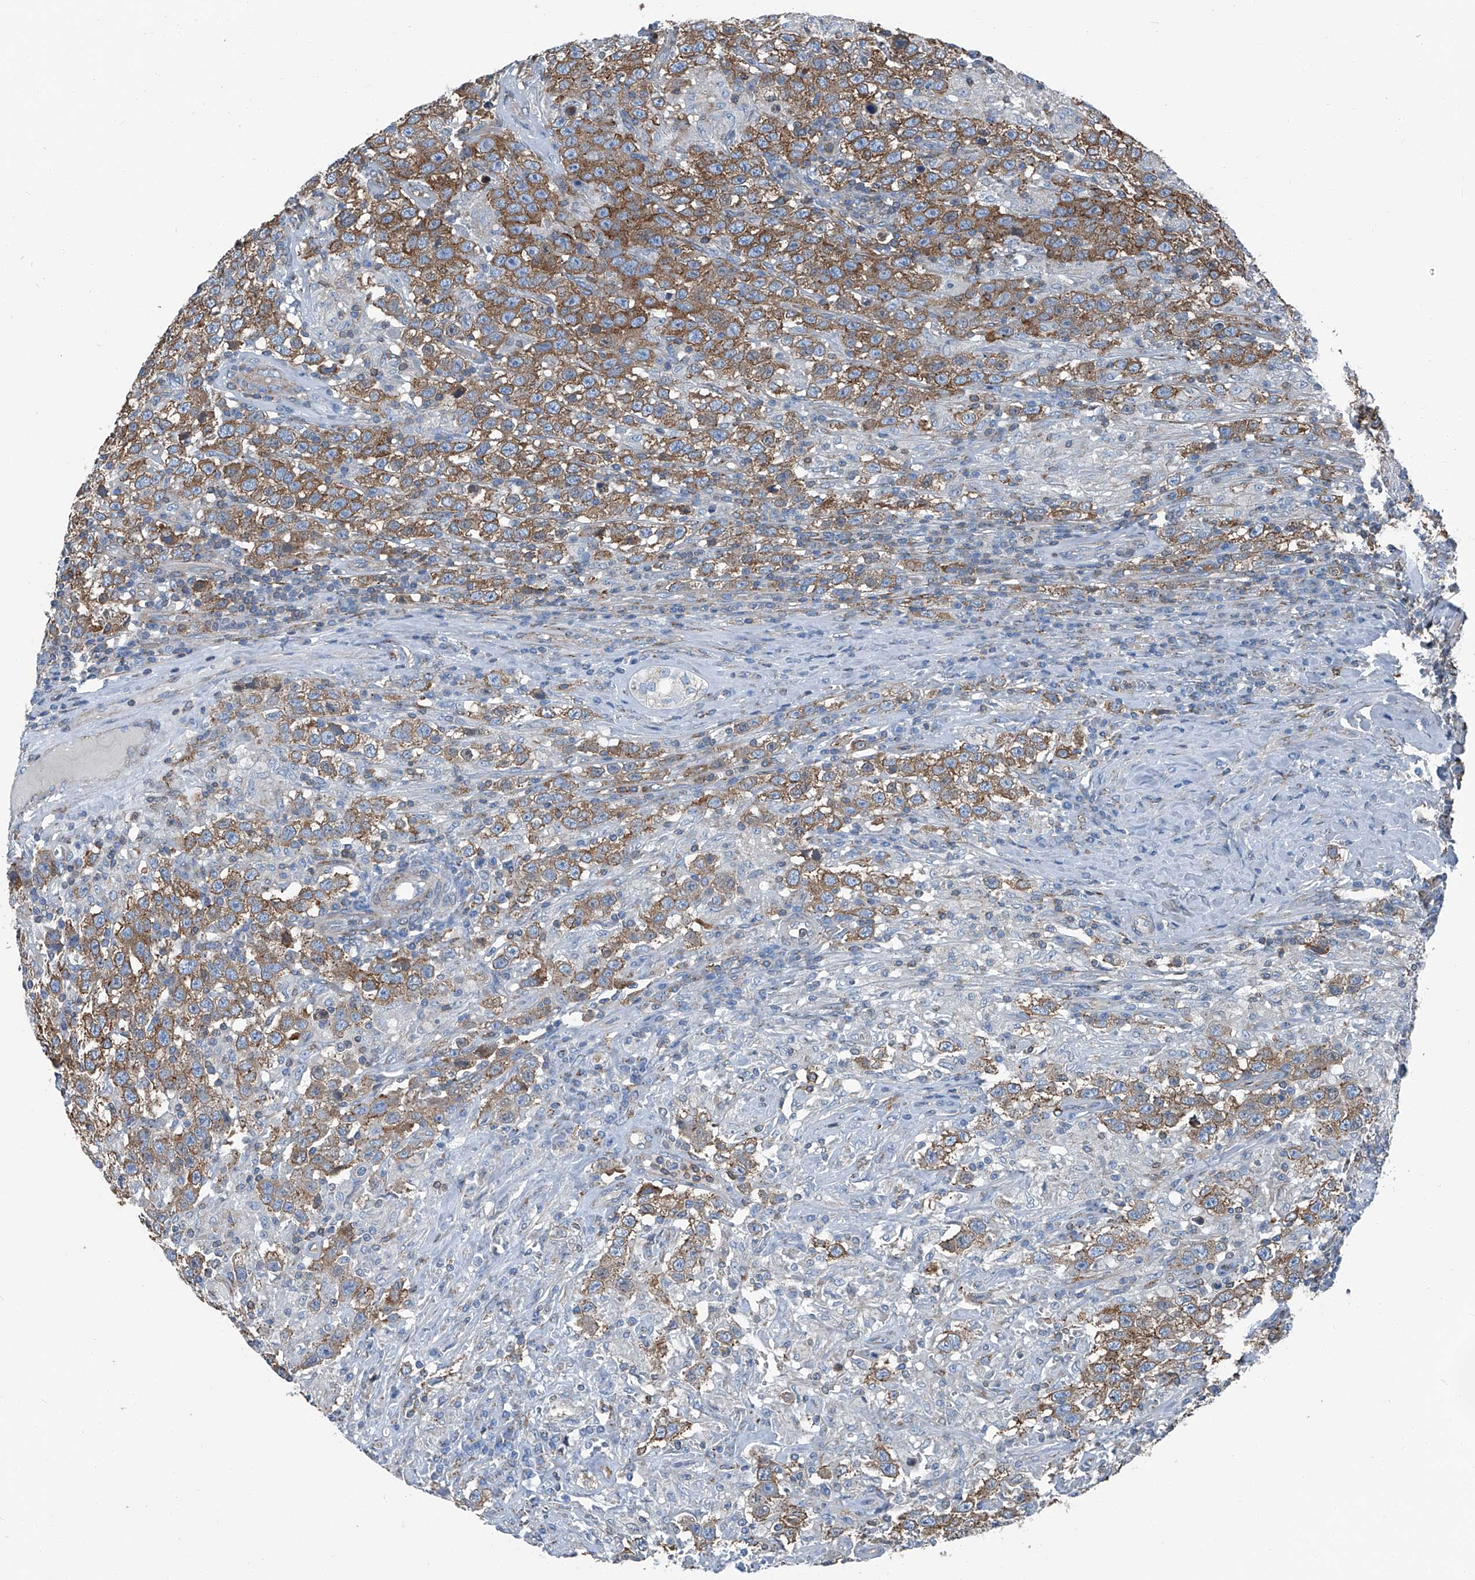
{"staining": {"intensity": "moderate", "quantity": ">75%", "location": "cytoplasmic/membranous"}, "tissue": "testis cancer", "cell_type": "Tumor cells", "image_type": "cancer", "snomed": [{"axis": "morphology", "description": "Seminoma, NOS"}, {"axis": "topography", "description": "Testis"}], "caption": "Seminoma (testis) stained with DAB (3,3'-diaminobenzidine) immunohistochemistry demonstrates medium levels of moderate cytoplasmic/membranous positivity in about >75% of tumor cells.", "gene": "SEPTIN7", "patient": {"sex": "male", "age": 41}}